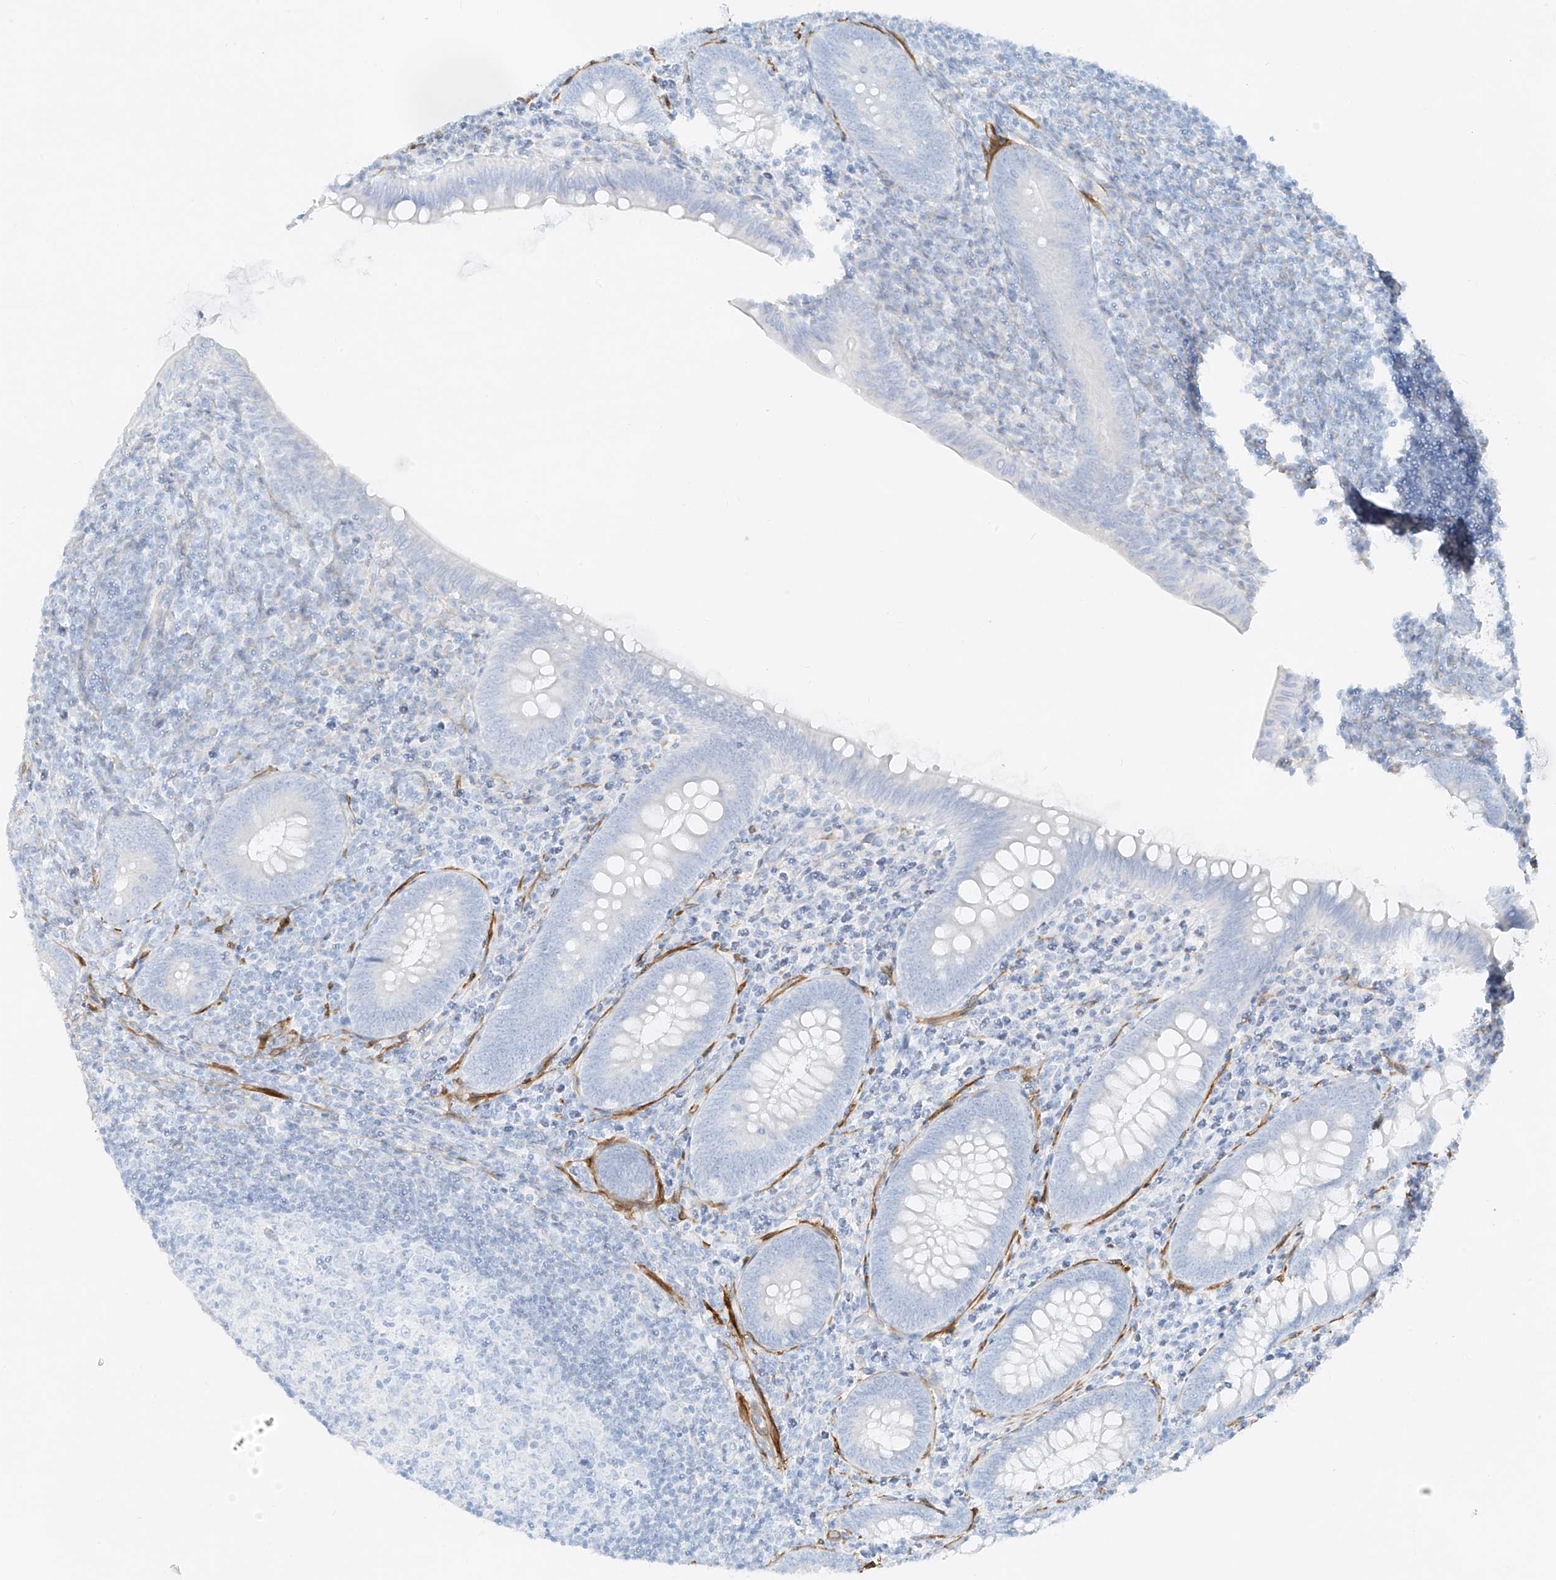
{"staining": {"intensity": "negative", "quantity": "none", "location": "none"}, "tissue": "appendix", "cell_type": "Glandular cells", "image_type": "normal", "snomed": [{"axis": "morphology", "description": "Normal tissue, NOS"}, {"axis": "topography", "description": "Appendix"}], "caption": "The immunohistochemistry histopathology image has no significant staining in glandular cells of appendix. The staining is performed using DAB (3,3'-diaminobenzidine) brown chromogen with nuclei counter-stained in using hematoxylin.", "gene": "SMCP", "patient": {"sex": "male", "age": 14}}